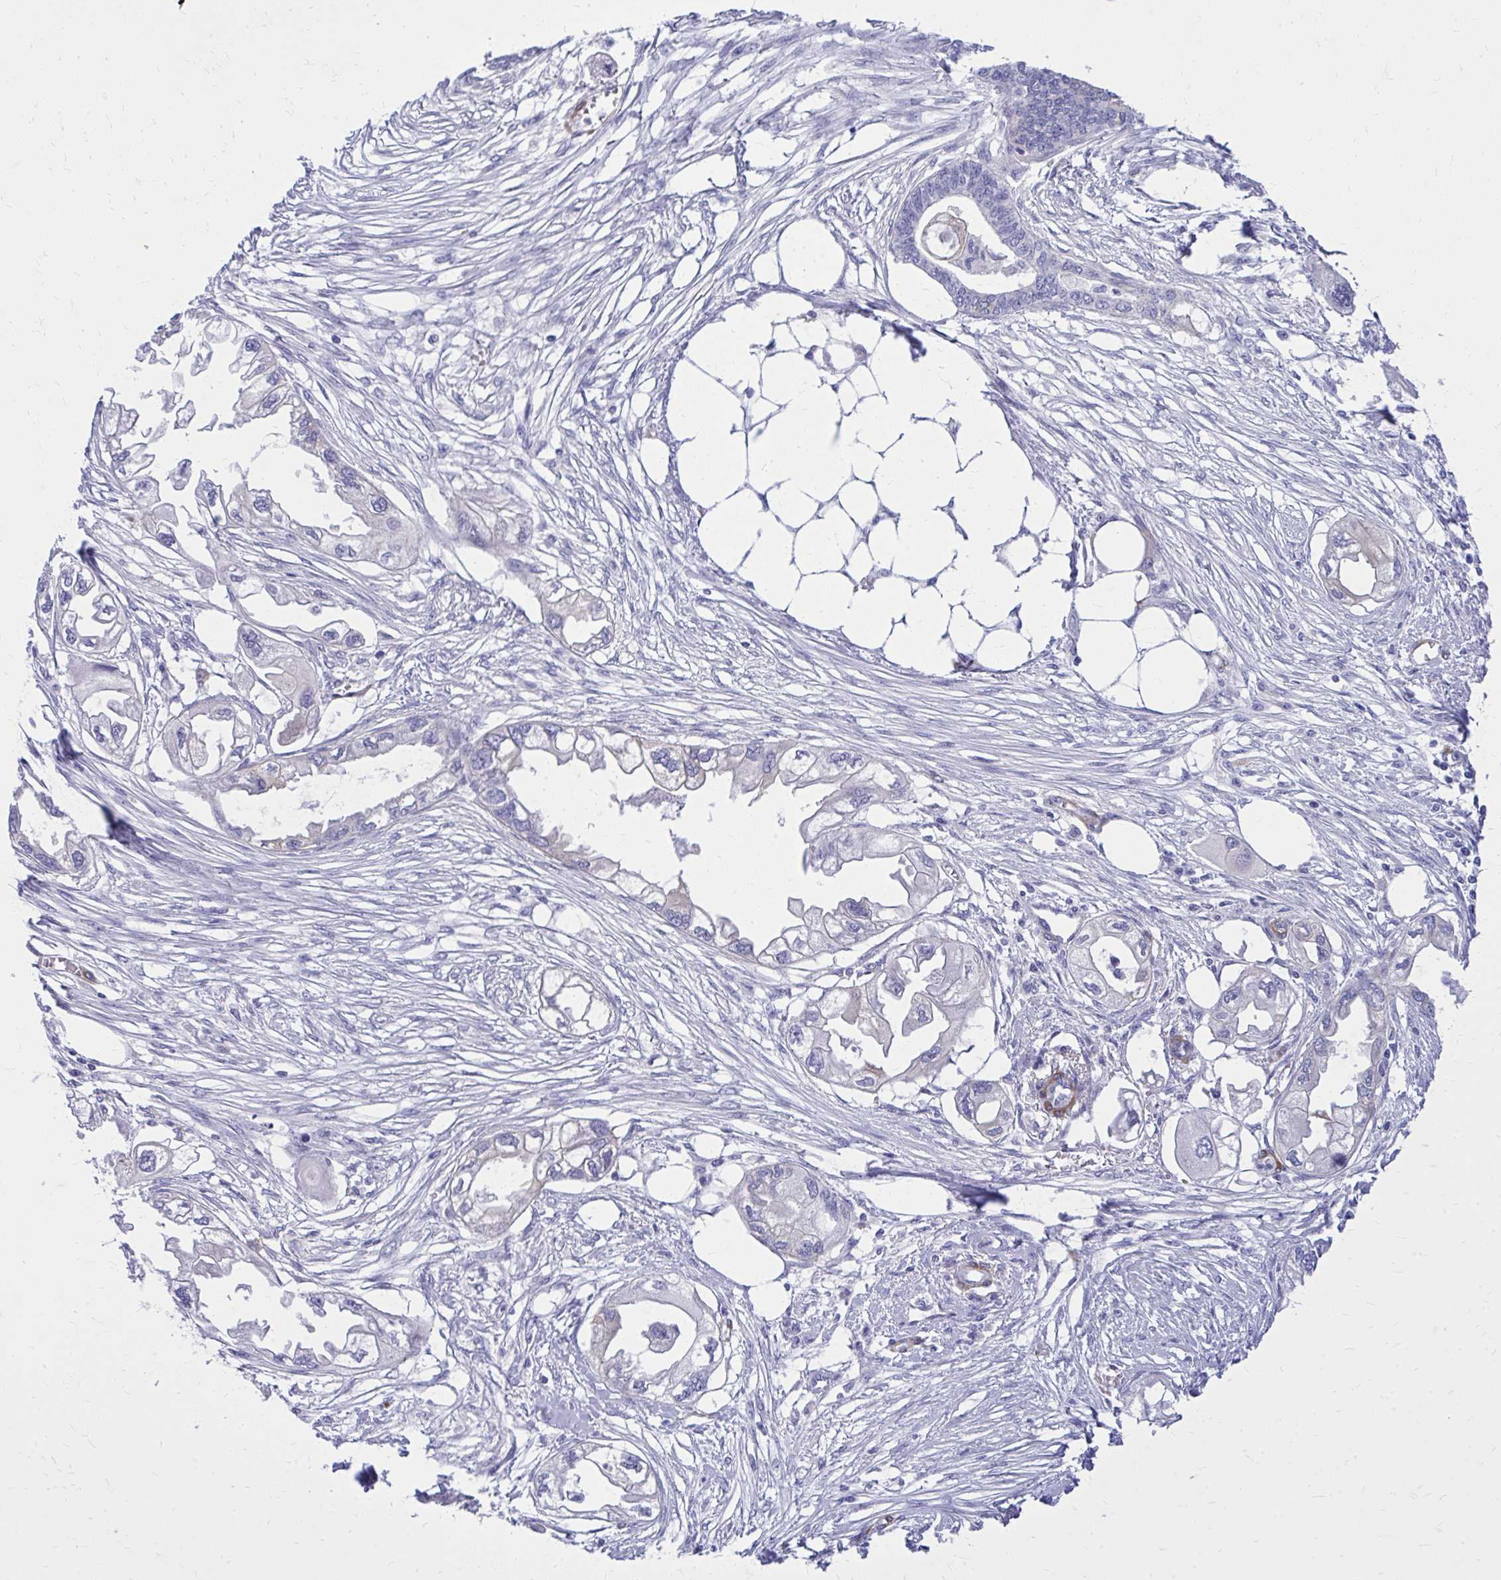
{"staining": {"intensity": "negative", "quantity": "none", "location": "none"}, "tissue": "endometrial cancer", "cell_type": "Tumor cells", "image_type": "cancer", "snomed": [{"axis": "morphology", "description": "Adenocarcinoma, NOS"}, {"axis": "morphology", "description": "Adenocarcinoma, metastatic, NOS"}, {"axis": "topography", "description": "Adipose tissue"}, {"axis": "topography", "description": "Endometrium"}], "caption": "Histopathology image shows no protein expression in tumor cells of metastatic adenocarcinoma (endometrial) tissue. The staining was performed using DAB (3,3'-diaminobenzidine) to visualize the protein expression in brown, while the nuclei were stained in blue with hematoxylin (Magnification: 20x).", "gene": "EPB41L1", "patient": {"sex": "female", "age": 67}}